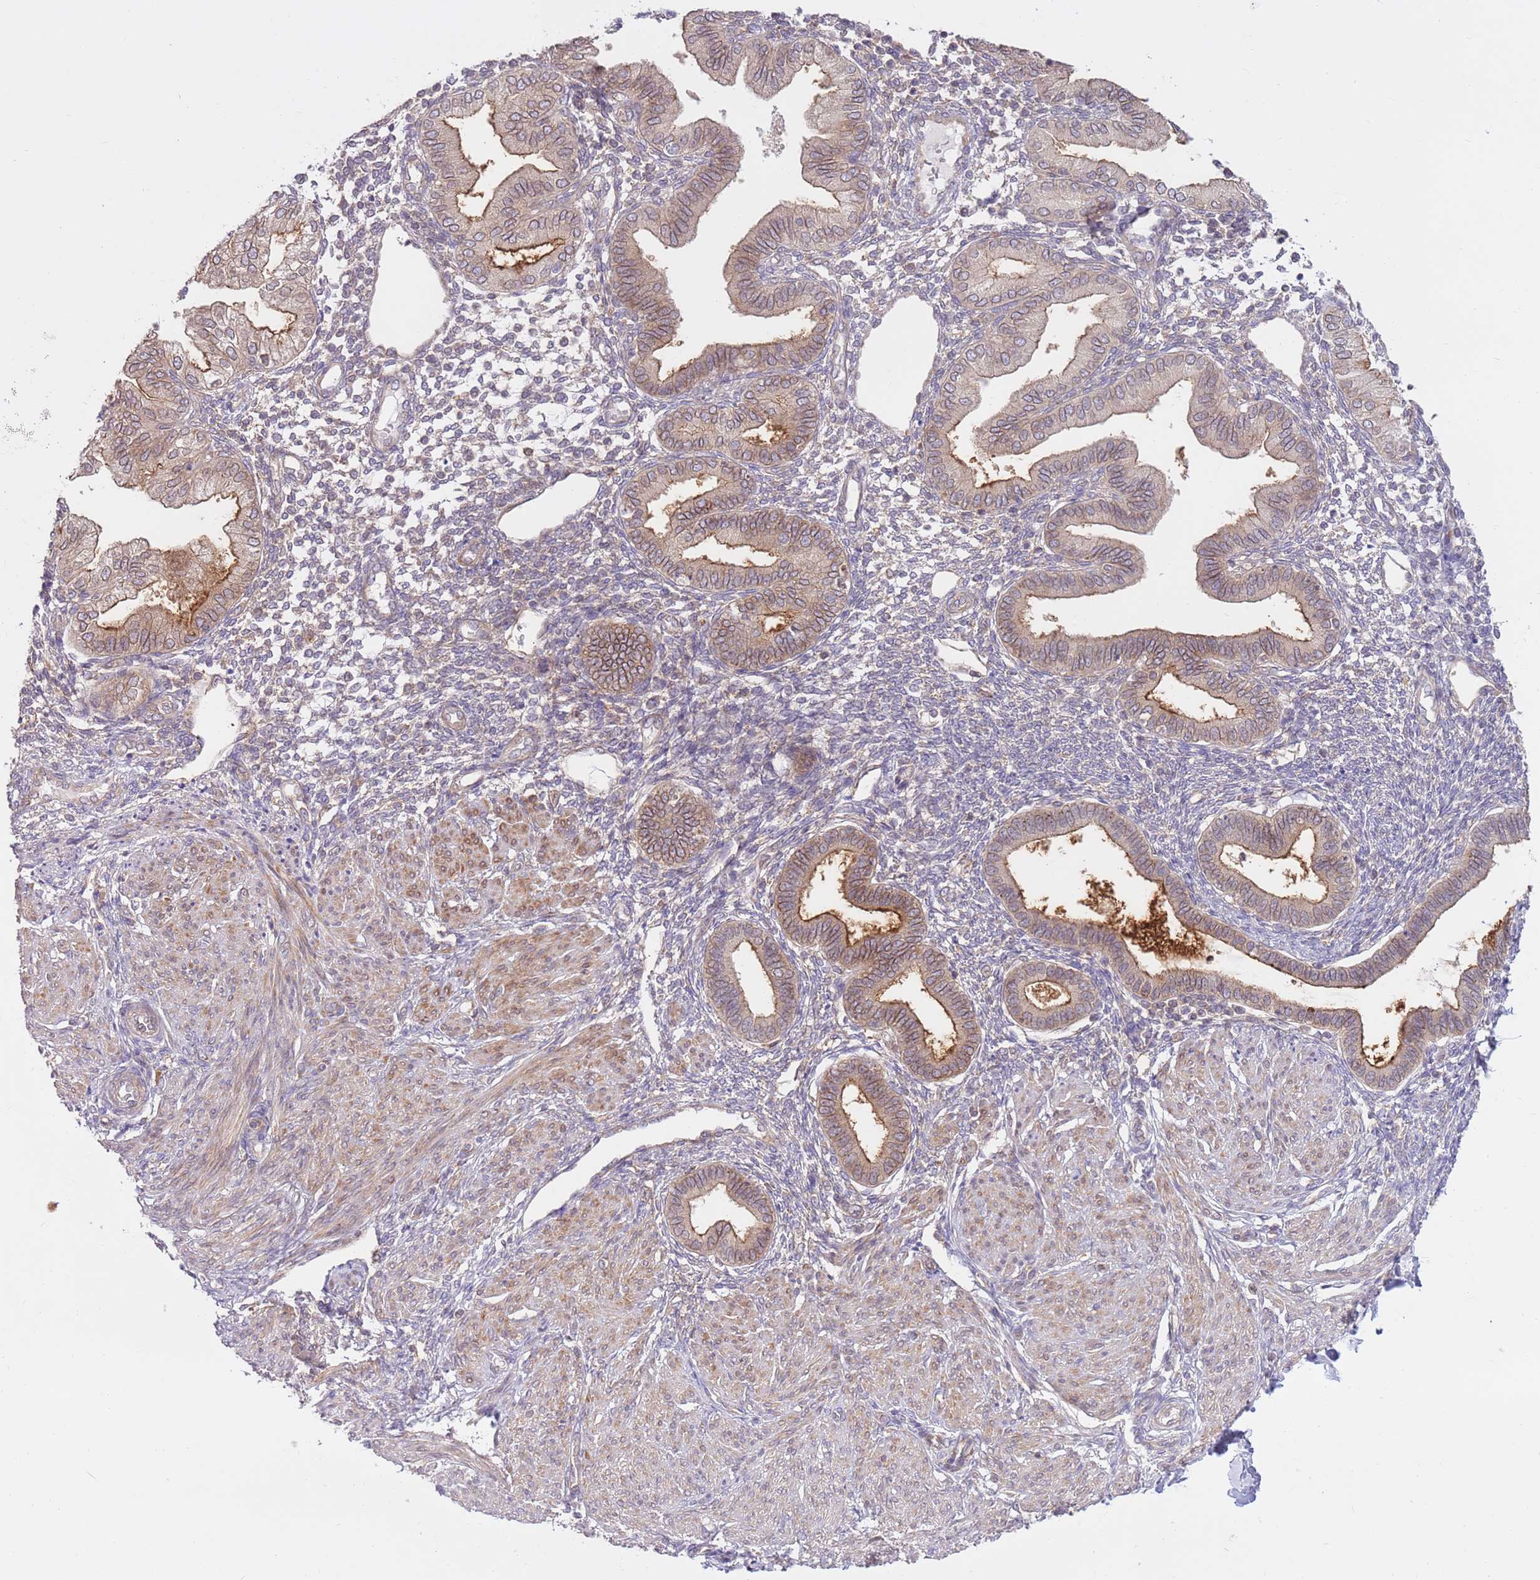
{"staining": {"intensity": "negative", "quantity": "none", "location": "none"}, "tissue": "endometrium", "cell_type": "Cells in endometrial stroma", "image_type": "normal", "snomed": [{"axis": "morphology", "description": "Normal tissue, NOS"}, {"axis": "topography", "description": "Endometrium"}], "caption": "Immunohistochemical staining of benign endometrium exhibits no significant expression in cells in endometrial stroma.", "gene": "DDX19B", "patient": {"sex": "female", "age": 53}}